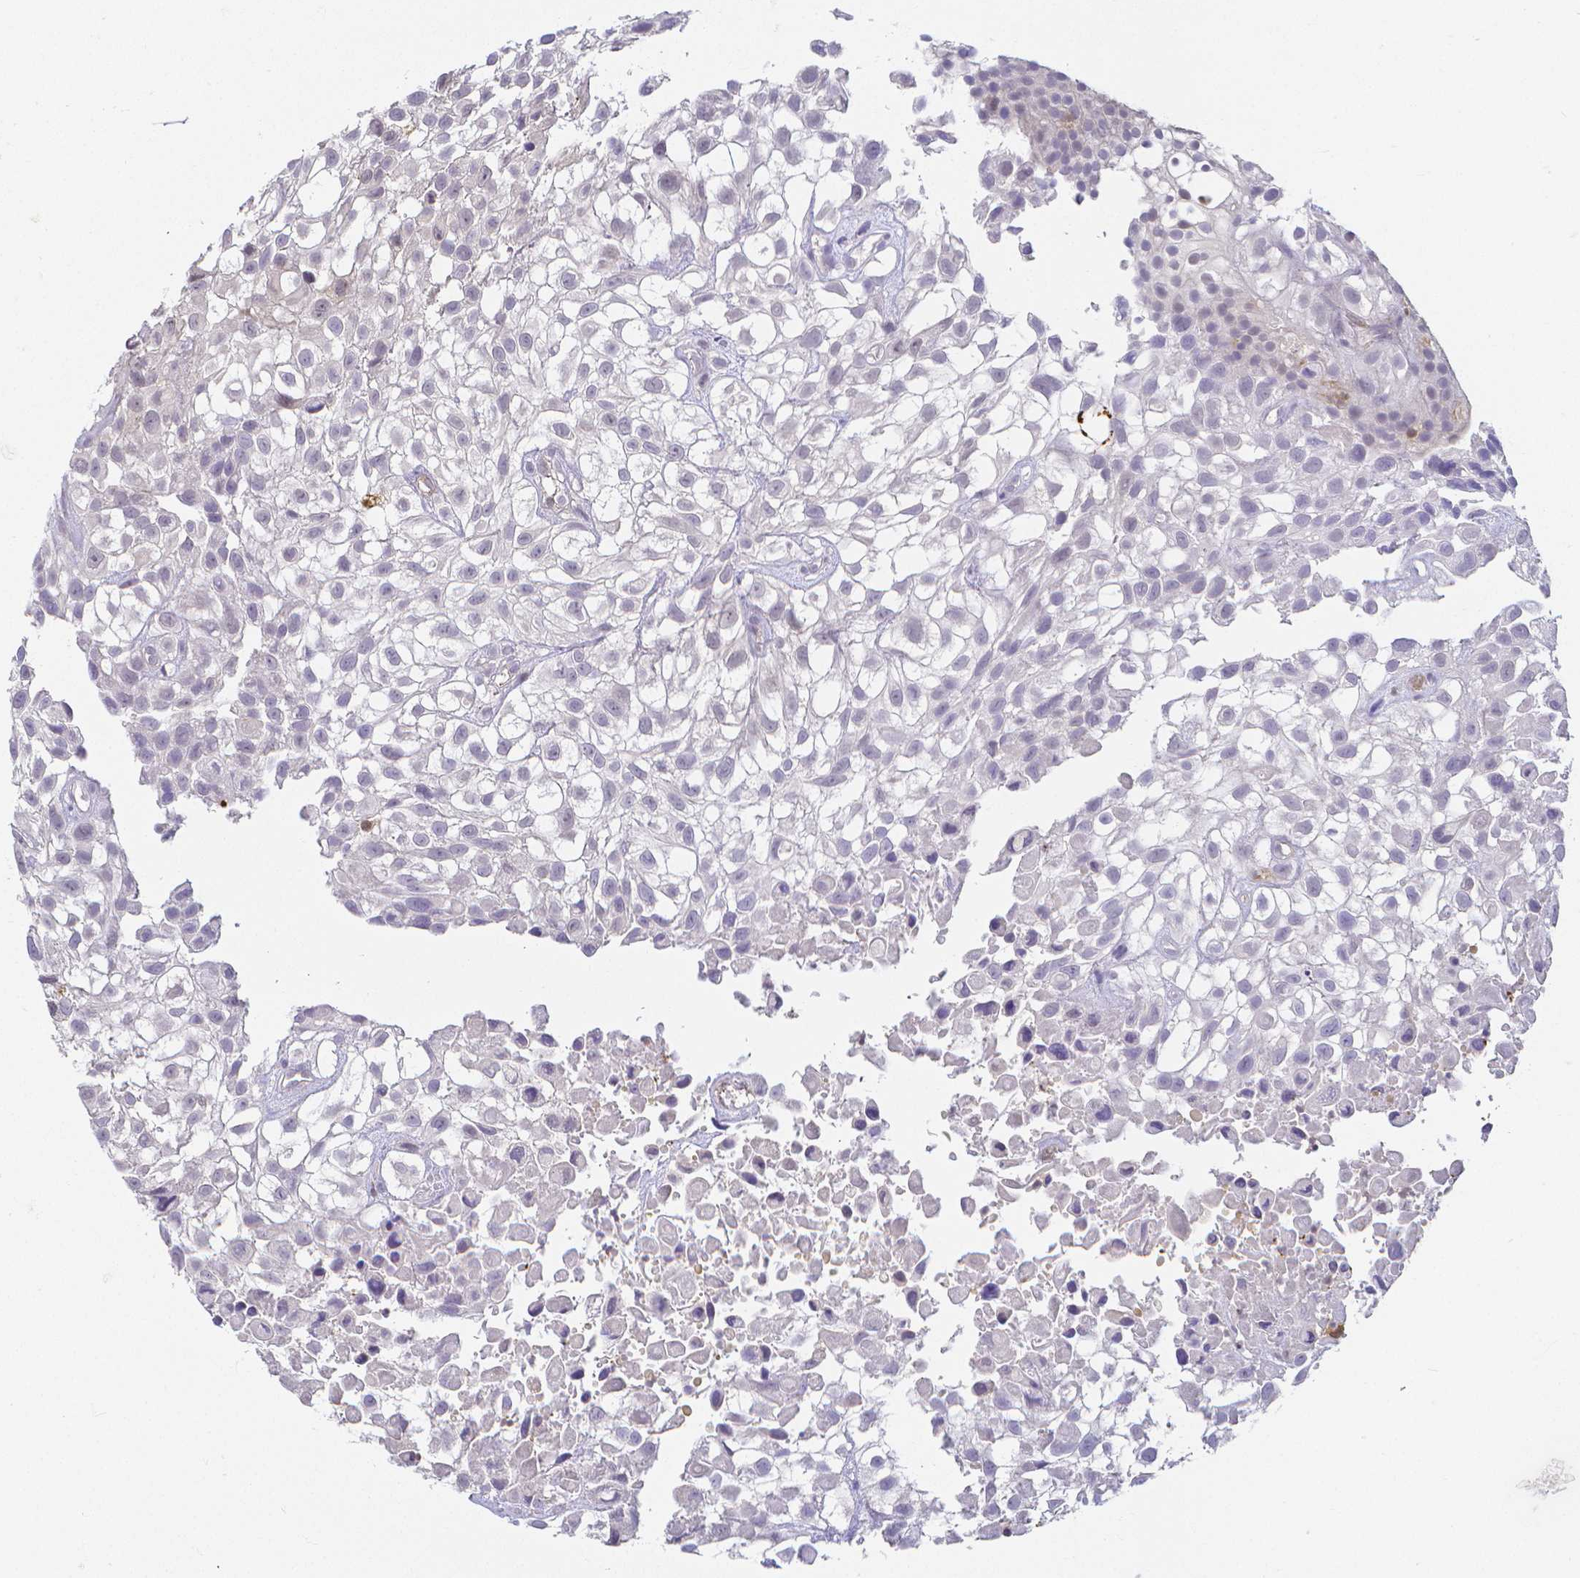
{"staining": {"intensity": "negative", "quantity": "none", "location": "none"}, "tissue": "urothelial cancer", "cell_type": "Tumor cells", "image_type": "cancer", "snomed": [{"axis": "morphology", "description": "Urothelial carcinoma, High grade"}, {"axis": "topography", "description": "Urinary bladder"}], "caption": "Tumor cells are negative for brown protein staining in urothelial cancer.", "gene": "COTL1", "patient": {"sex": "male", "age": 56}}